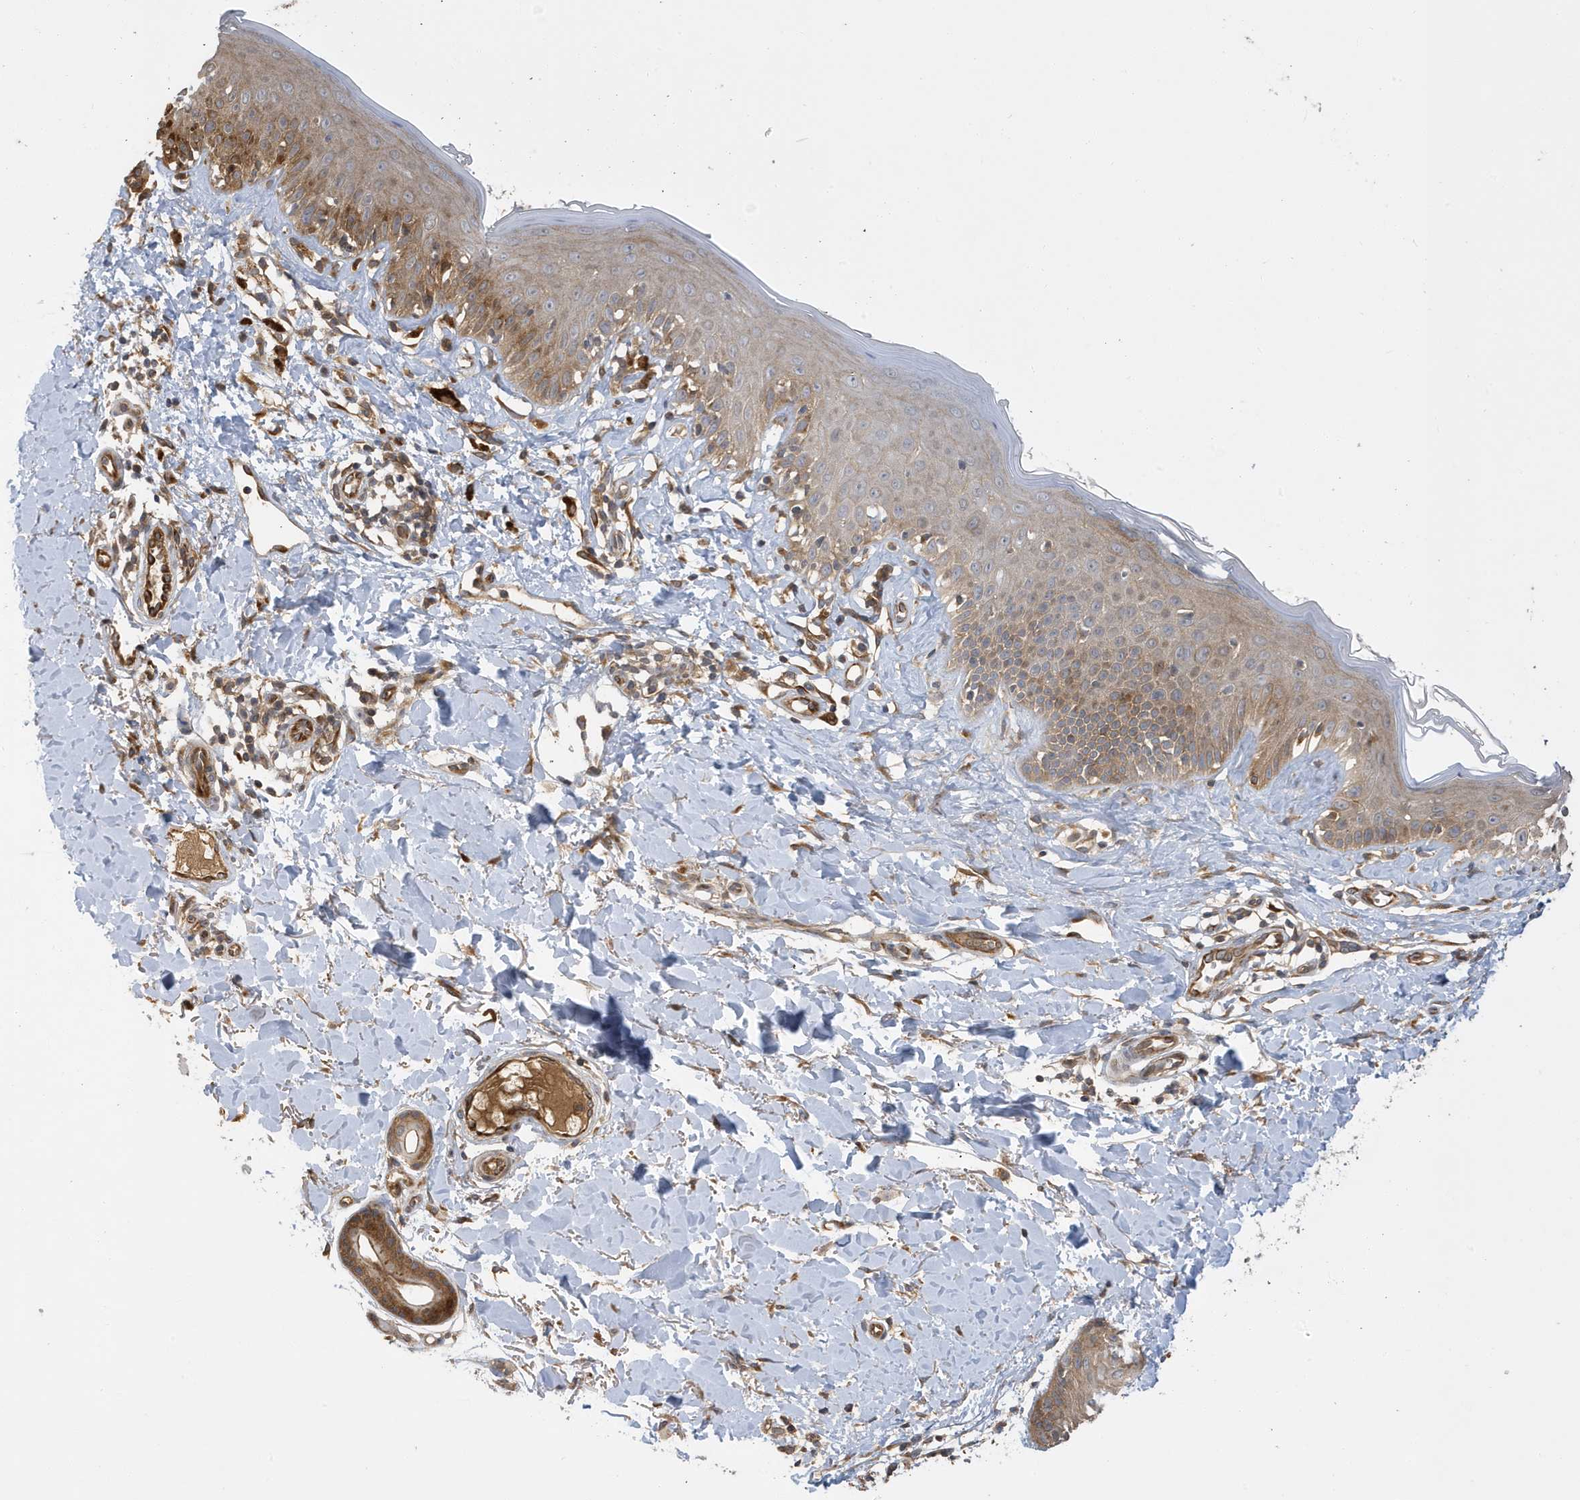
{"staining": {"intensity": "moderate", "quantity": ">75%", "location": "cytoplasmic/membranous"}, "tissue": "skin", "cell_type": "Fibroblasts", "image_type": "normal", "snomed": [{"axis": "morphology", "description": "Normal tissue, NOS"}, {"axis": "topography", "description": "Skin"}], "caption": "IHC (DAB) staining of benign human skin displays moderate cytoplasmic/membranous protein positivity in approximately >75% of fibroblasts. The staining was performed using DAB (3,3'-diaminobenzidine), with brown indicating positive protein expression. Nuclei are stained blue with hematoxylin.", "gene": "LAPTM4A", "patient": {"sex": "male", "age": 52}}